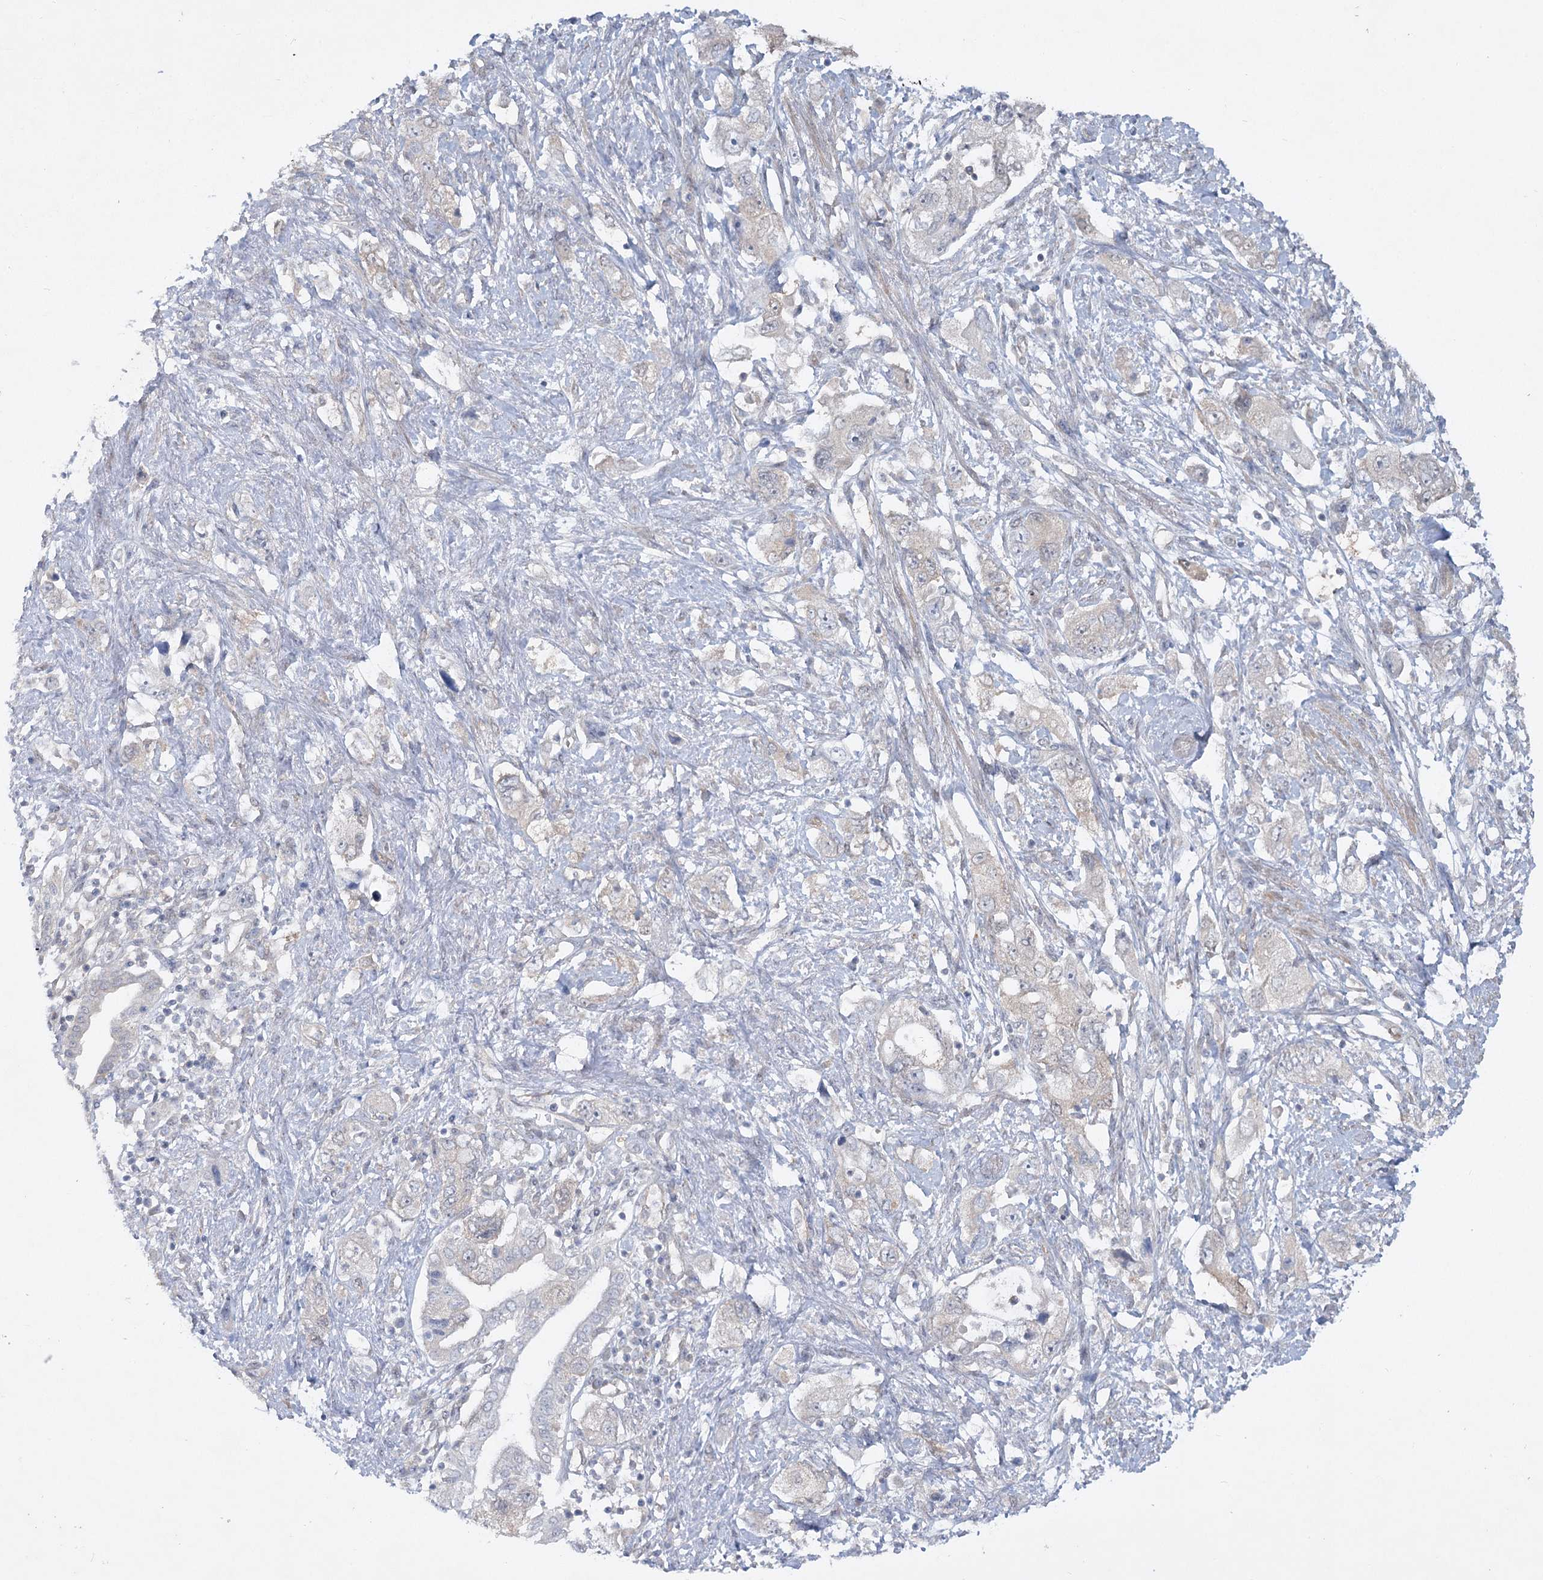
{"staining": {"intensity": "negative", "quantity": "none", "location": "none"}, "tissue": "pancreatic cancer", "cell_type": "Tumor cells", "image_type": "cancer", "snomed": [{"axis": "morphology", "description": "Adenocarcinoma, NOS"}, {"axis": "topography", "description": "Pancreas"}], "caption": "DAB (3,3'-diaminobenzidine) immunohistochemical staining of pancreatic cancer (adenocarcinoma) reveals no significant expression in tumor cells.", "gene": "AAMDC", "patient": {"sex": "female", "age": 73}}